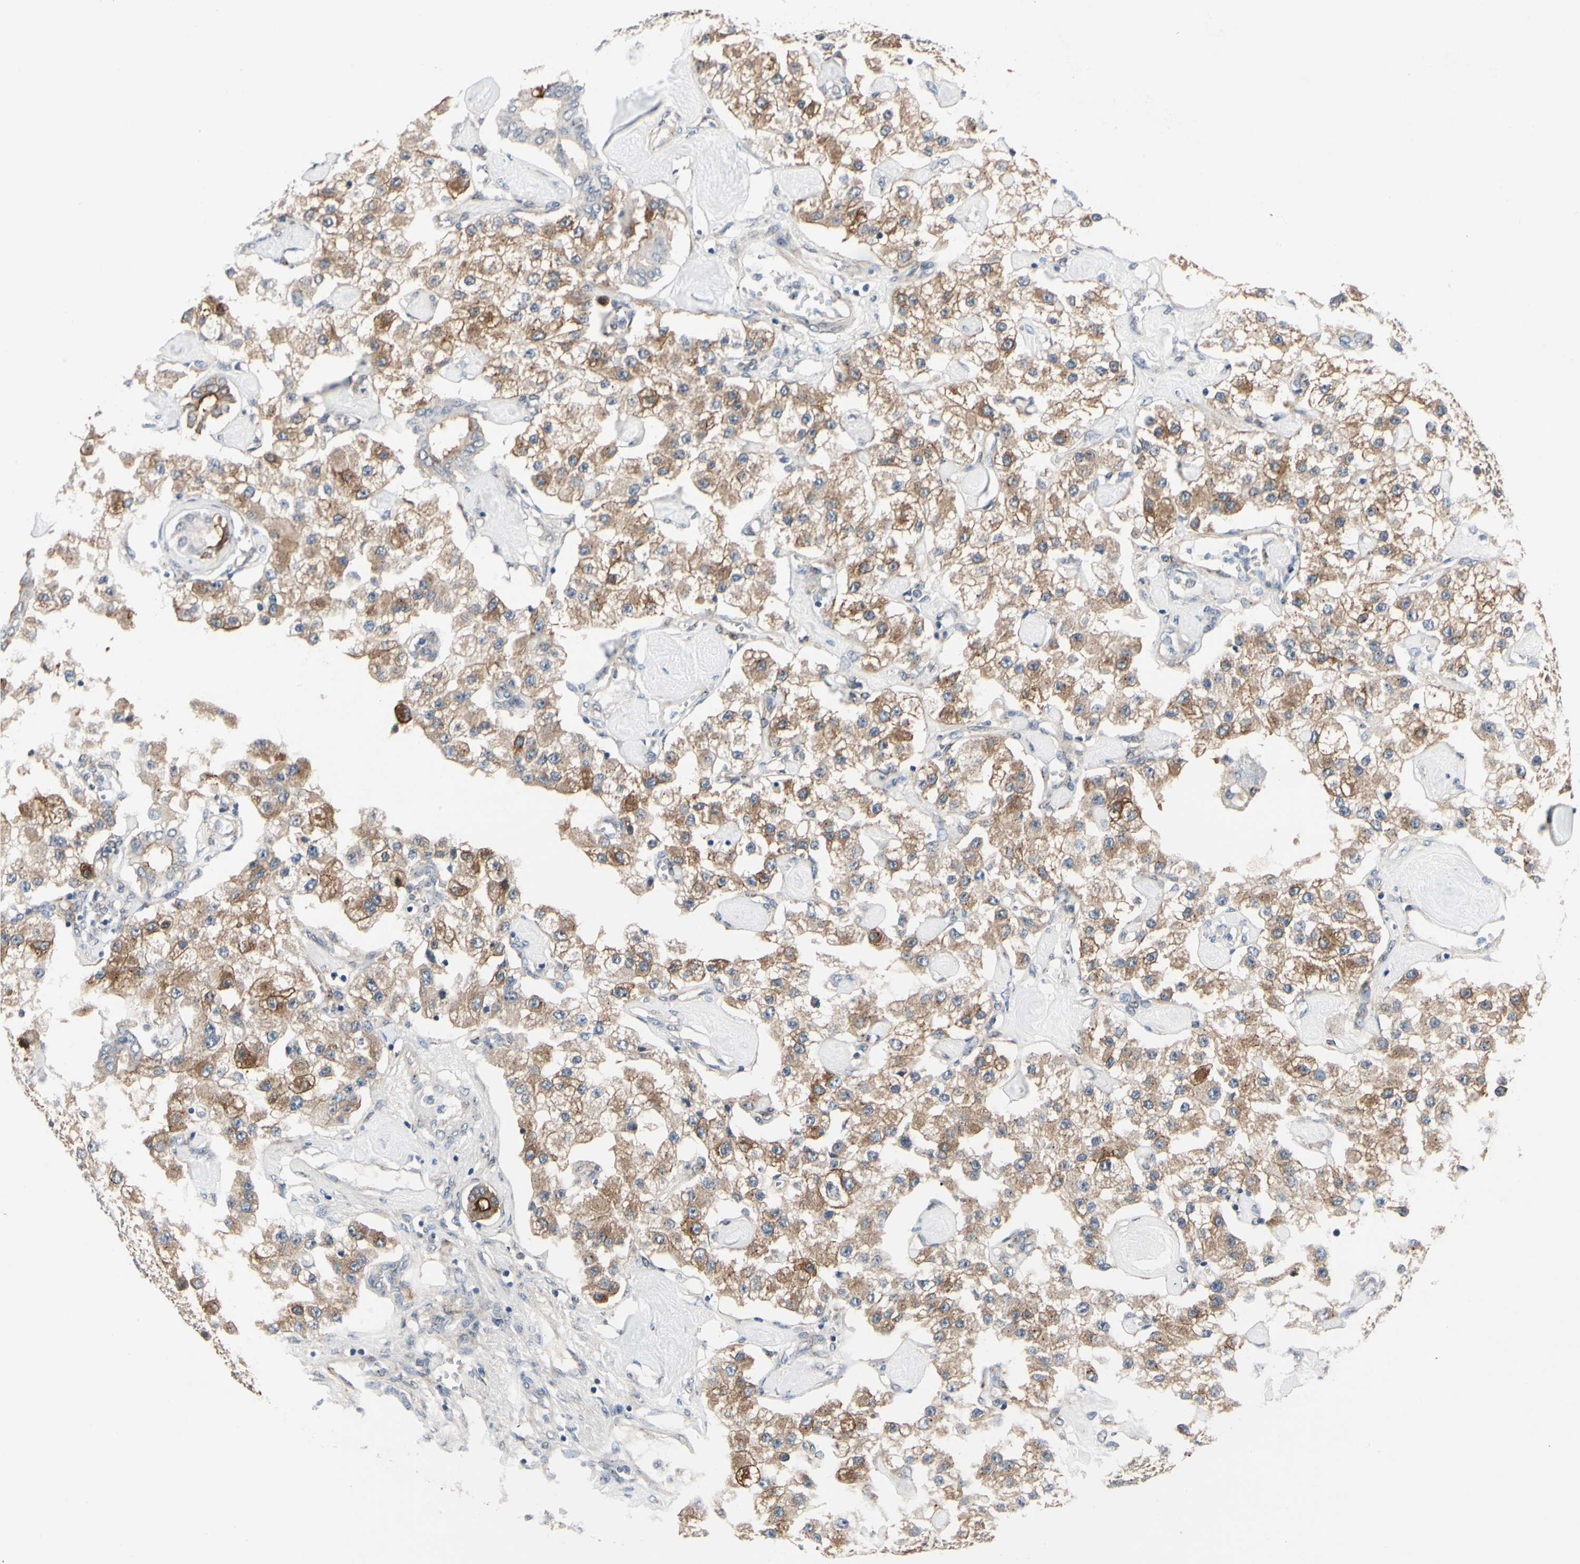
{"staining": {"intensity": "moderate", "quantity": ">75%", "location": "cytoplasmic/membranous"}, "tissue": "carcinoid", "cell_type": "Tumor cells", "image_type": "cancer", "snomed": [{"axis": "morphology", "description": "Carcinoid, malignant, NOS"}, {"axis": "topography", "description": "Pancreas"}], "caption": "Moderate cytoplasmic/membranous expression for a protein is seen in about >75% of tumor cells of carcinoid using IHC.", "gene": "PRKAR2B", "patient": {"sex": "male", "age": 41}}